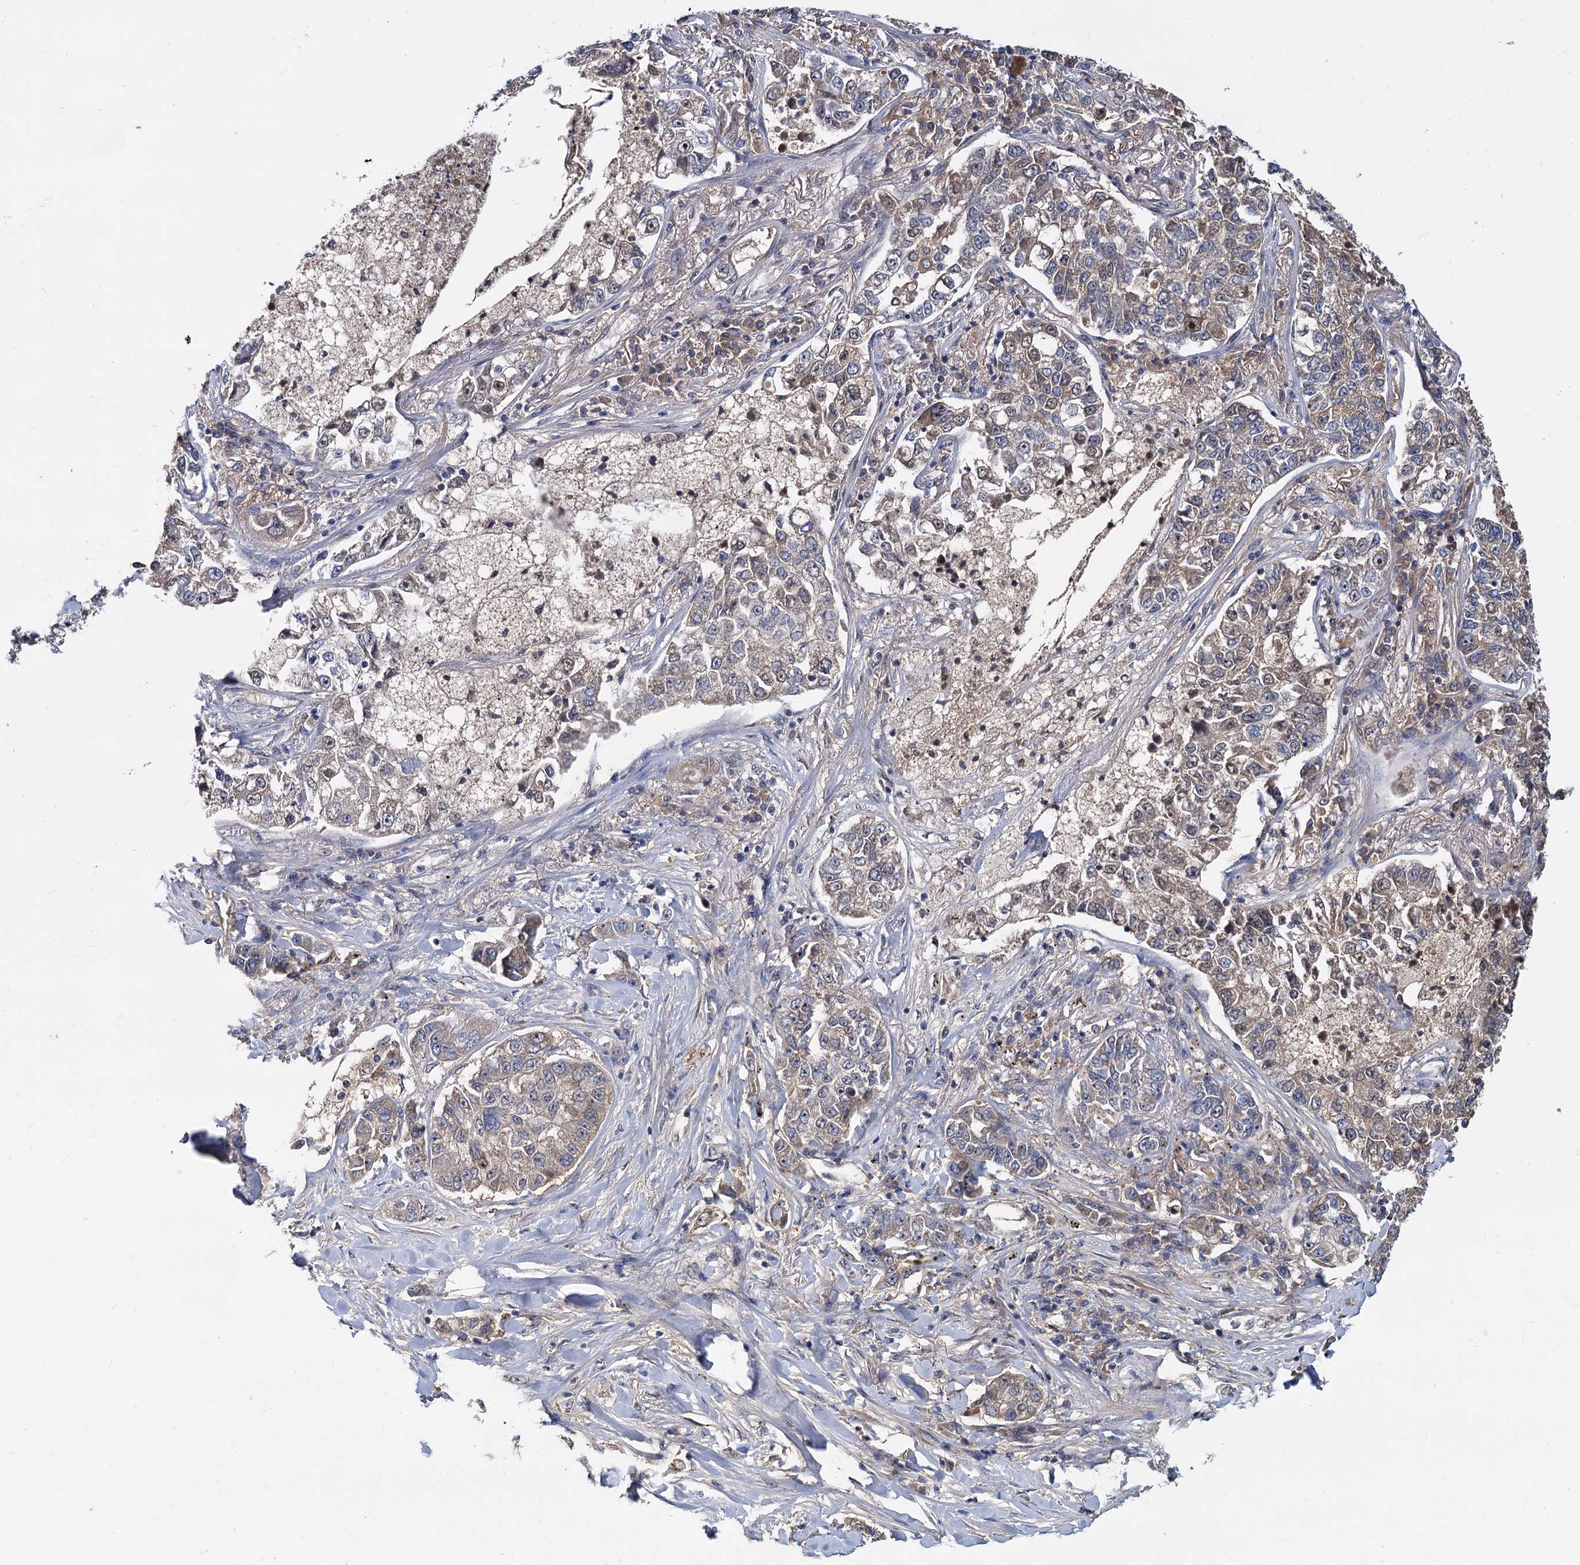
{"staining": {"intensity": "weak", "quantity": "<25%", "location": "cytoplasmic/membranous"}, "tissue": "lung cancer", "cell_type": "Tumor cells", "image_type": "cancer", "snomed": [{"axis": "morphology", "description": "Adenocarcinoma, NOS"}, {"axis": "topography", "description": "Lung"}], "caption": "High power microscopy photomicrograph of an immunohistochemistry (IHC) photomicrograph of lung adenocarcinoma, revealing no significant staining in tumor cells.", "gene": "SNX15", "patient": {"sex": "male", "age": 49}}